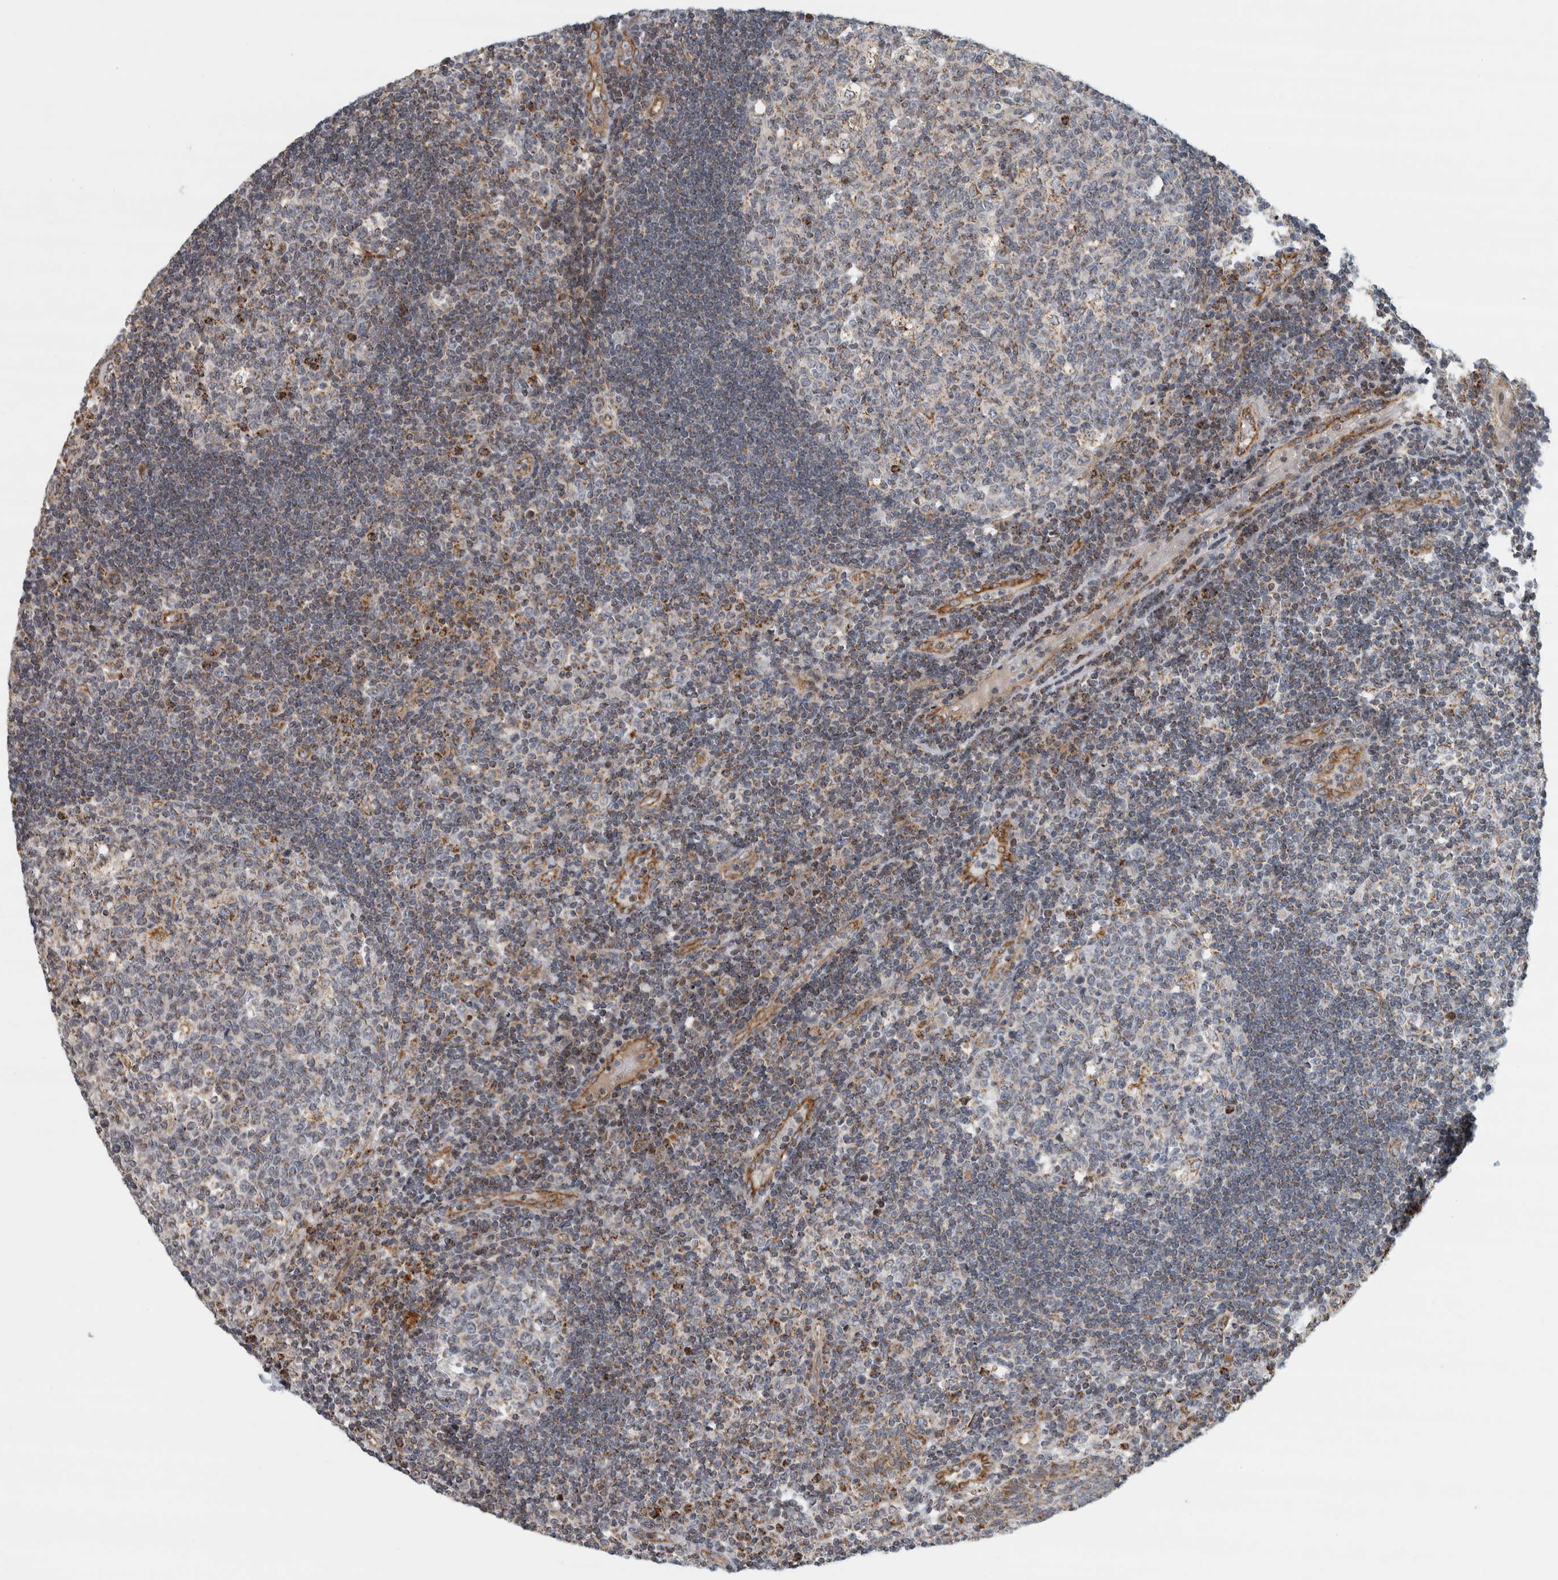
{"staining": {"intensity": "weak", "quantity": "<25%", "location": "cytoplasmic/membranous"}, "tissue": "tonsil", "cell_type": "Germinal center cells", "image_type": "normal", "snomed": [{"axis": "morphology", "description": "Normal tissue, NOS"}, {"axis": "topography", "description": "Tonsil"}], "caption": "IHC photomicrograph of normal tonsil stained for a protein (brown), which exhibits no expression in germinal center cells. (DAB (3,3'-diaminobenzidine) immunohistochemistry (IHC), high magnification).", "gene": "AFP", "patient": {"sex": "female", "age": 40}}